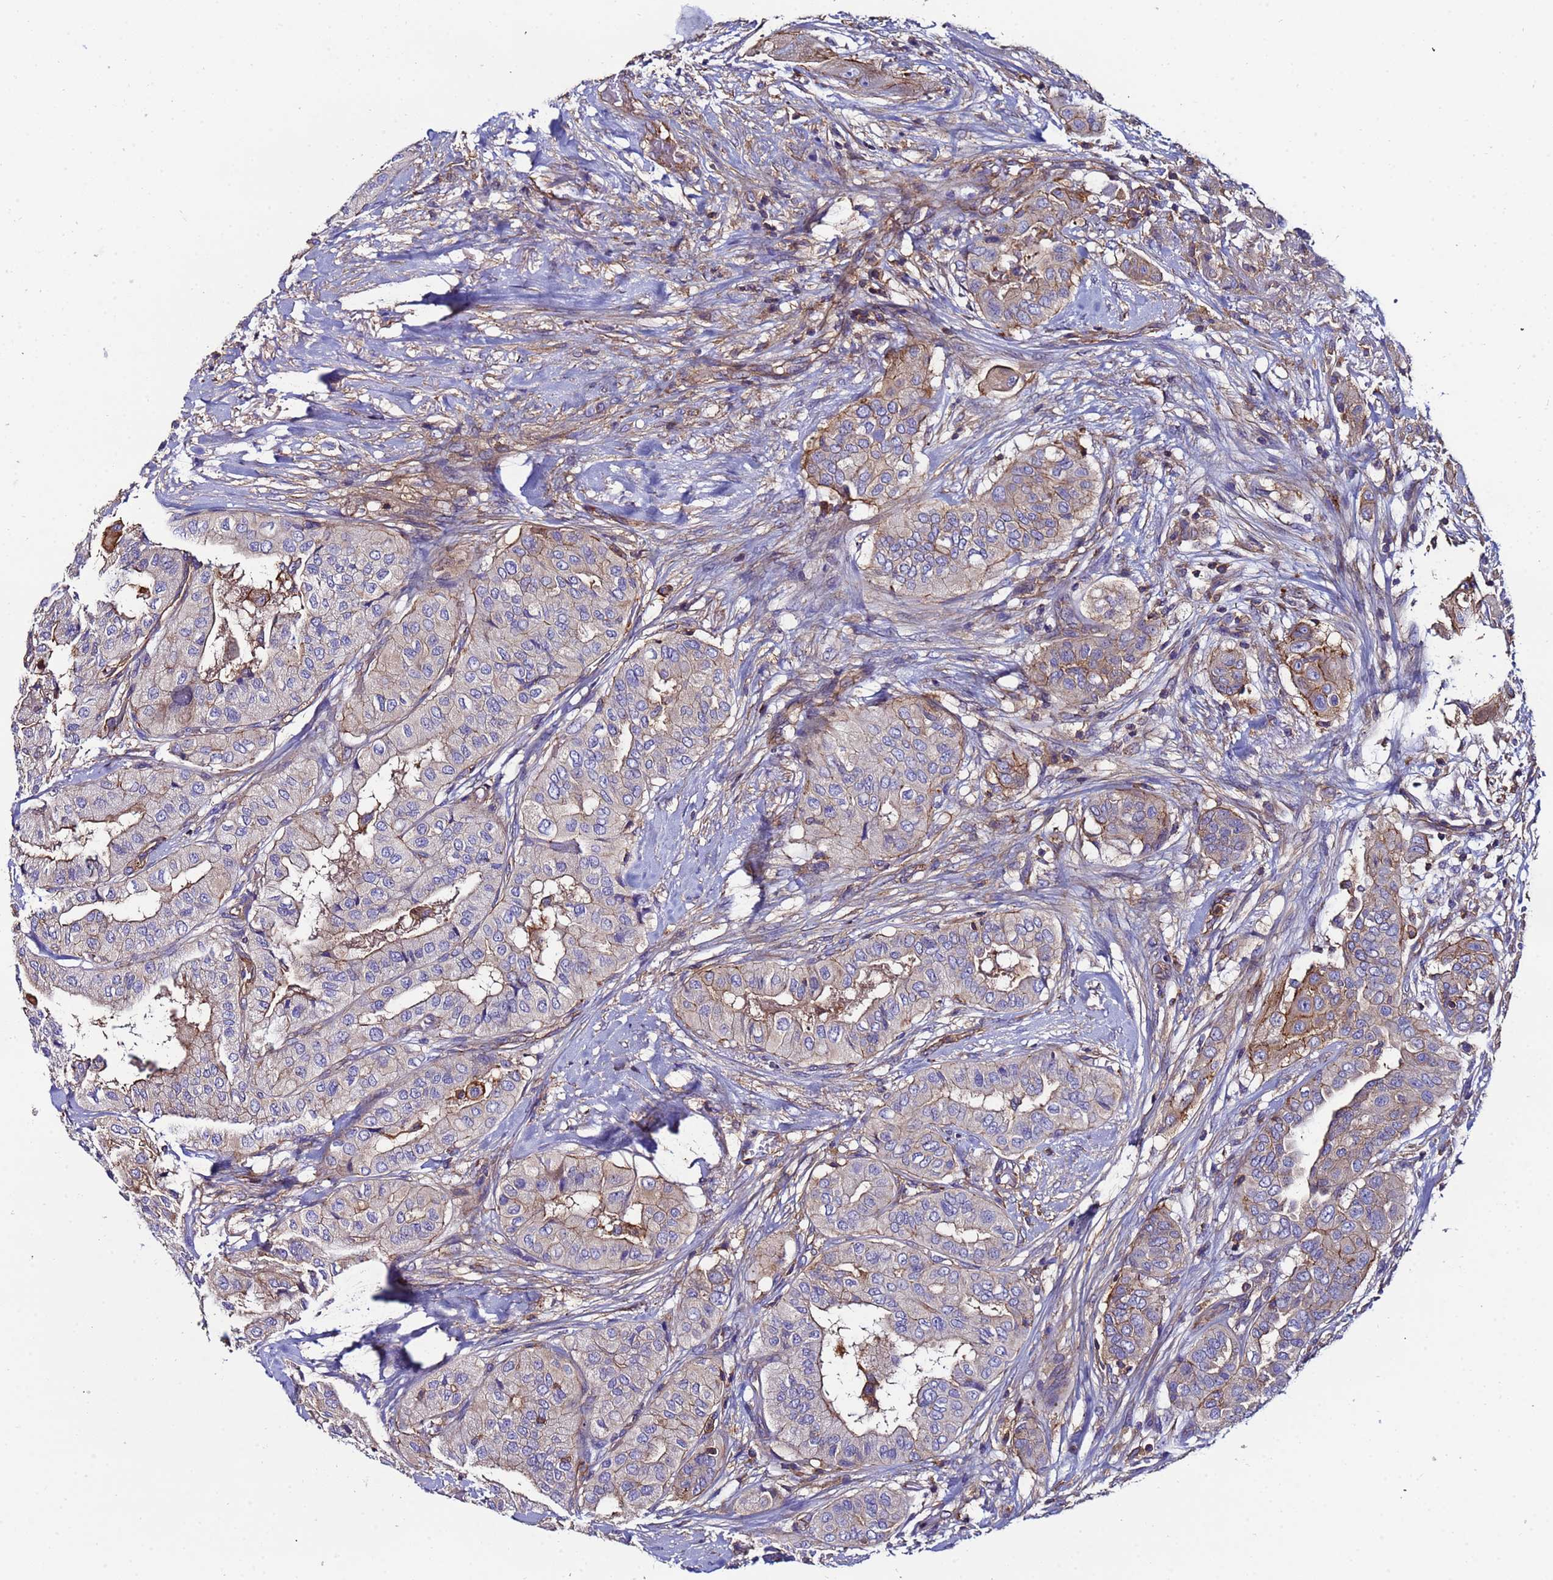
{"staining": {"intensity": "moderate", "quantity": "25%-75%", "location": "cytoplasmic/membranous"}, "tissue": "thyroid cancer", "cell_type": "Tumor cells", "image_type": "cancer", "snomed": [{"axis": "morphology", "description": "Papillary adenocarcinoma, NOS"}, {"axis": "topography", "description": "Thyroid gland"}], "caption": "Immunohistochemistry photomicrograph of neoplastic tissue: thyroid cancer stained using immunohistochemistry reveals medium levels of moderate protein expression localized specifically in the cytoplasmic/membranous of tumor cells, appearing as a cytoplasmic/membranous brown color.", "gene": "POTEE", "patient": {"sex": "female", "age": 59}}